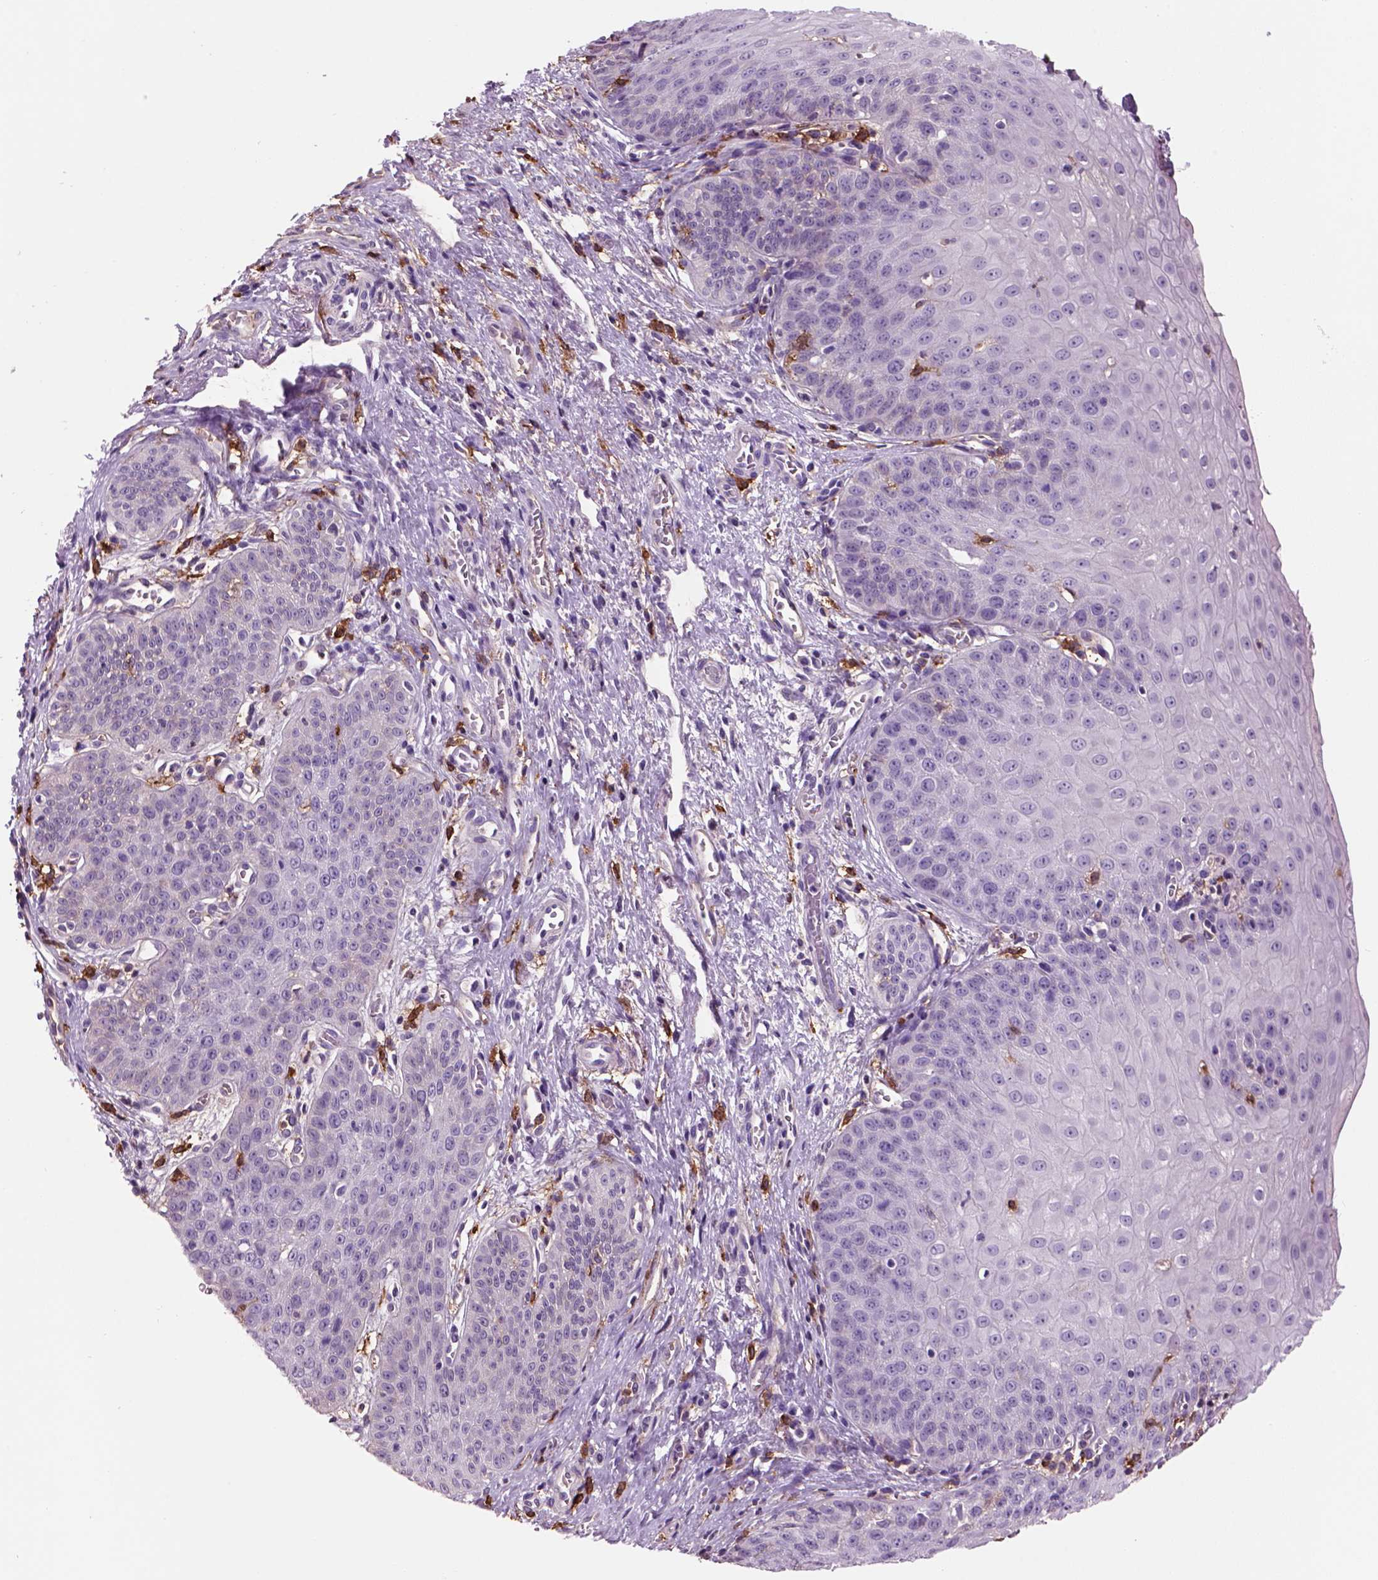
{"staining": {"intensity": "negative", "quantity": "none", "location": "none"}, "tissue": "esophagus", "cell_type": "Squamous epithelial cells", "image_type": "normal", "snomed": [{"axis": "morphology", "description": "Normal tissue, NOS"}, {"axis": "topography", "description": "Esophagus"}], "caption": "High magnification brightfield microscopy of unremarkable esophagus stained with DAB (brown) and counterstained with hematoxylin (blue): squamous epithelial cells show no significant staining.", "gene": "CD14", "patient": {"sex": "male", "age": 71}}